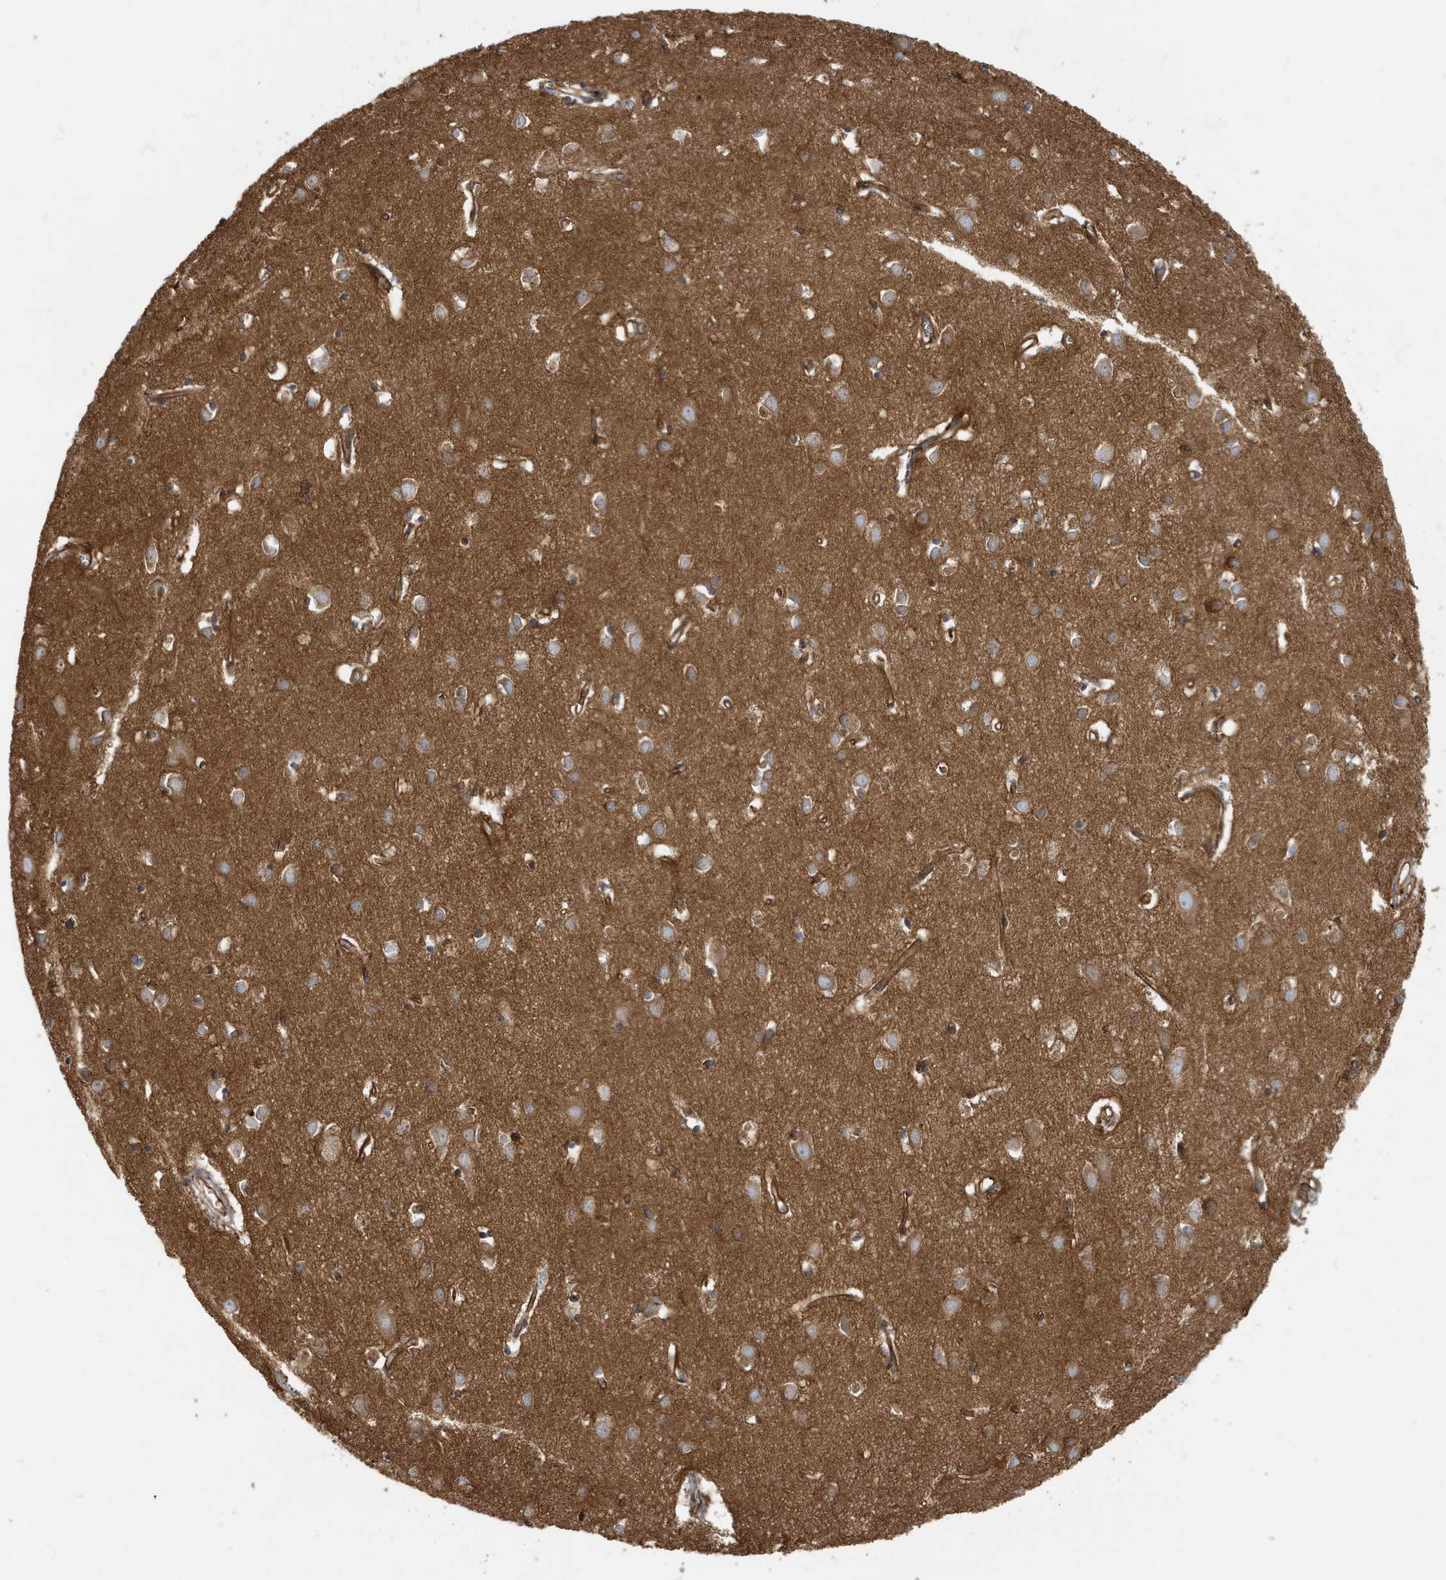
{"staining": {"intensity": "moderate", "quantity": ">75%", "location": "cytoplasmic/membranous"}, "tissue": "cerebral cortex", "cell_type": "Endothelial cells", "image_type": "normal", "snomed": [{"axis": "morphology", "description": "Normal tissue, NOS"}, {"axis": "topography", "description": "Cerebral cortex"}], "caption": "Human cerebral cortex stained with a brown dye shows moderate cytoplasmic/membranous positive staining in approximately >75% of endothelial cells.", "gene": "ATP23", "patient": {"sex": "female", "age": 64}}